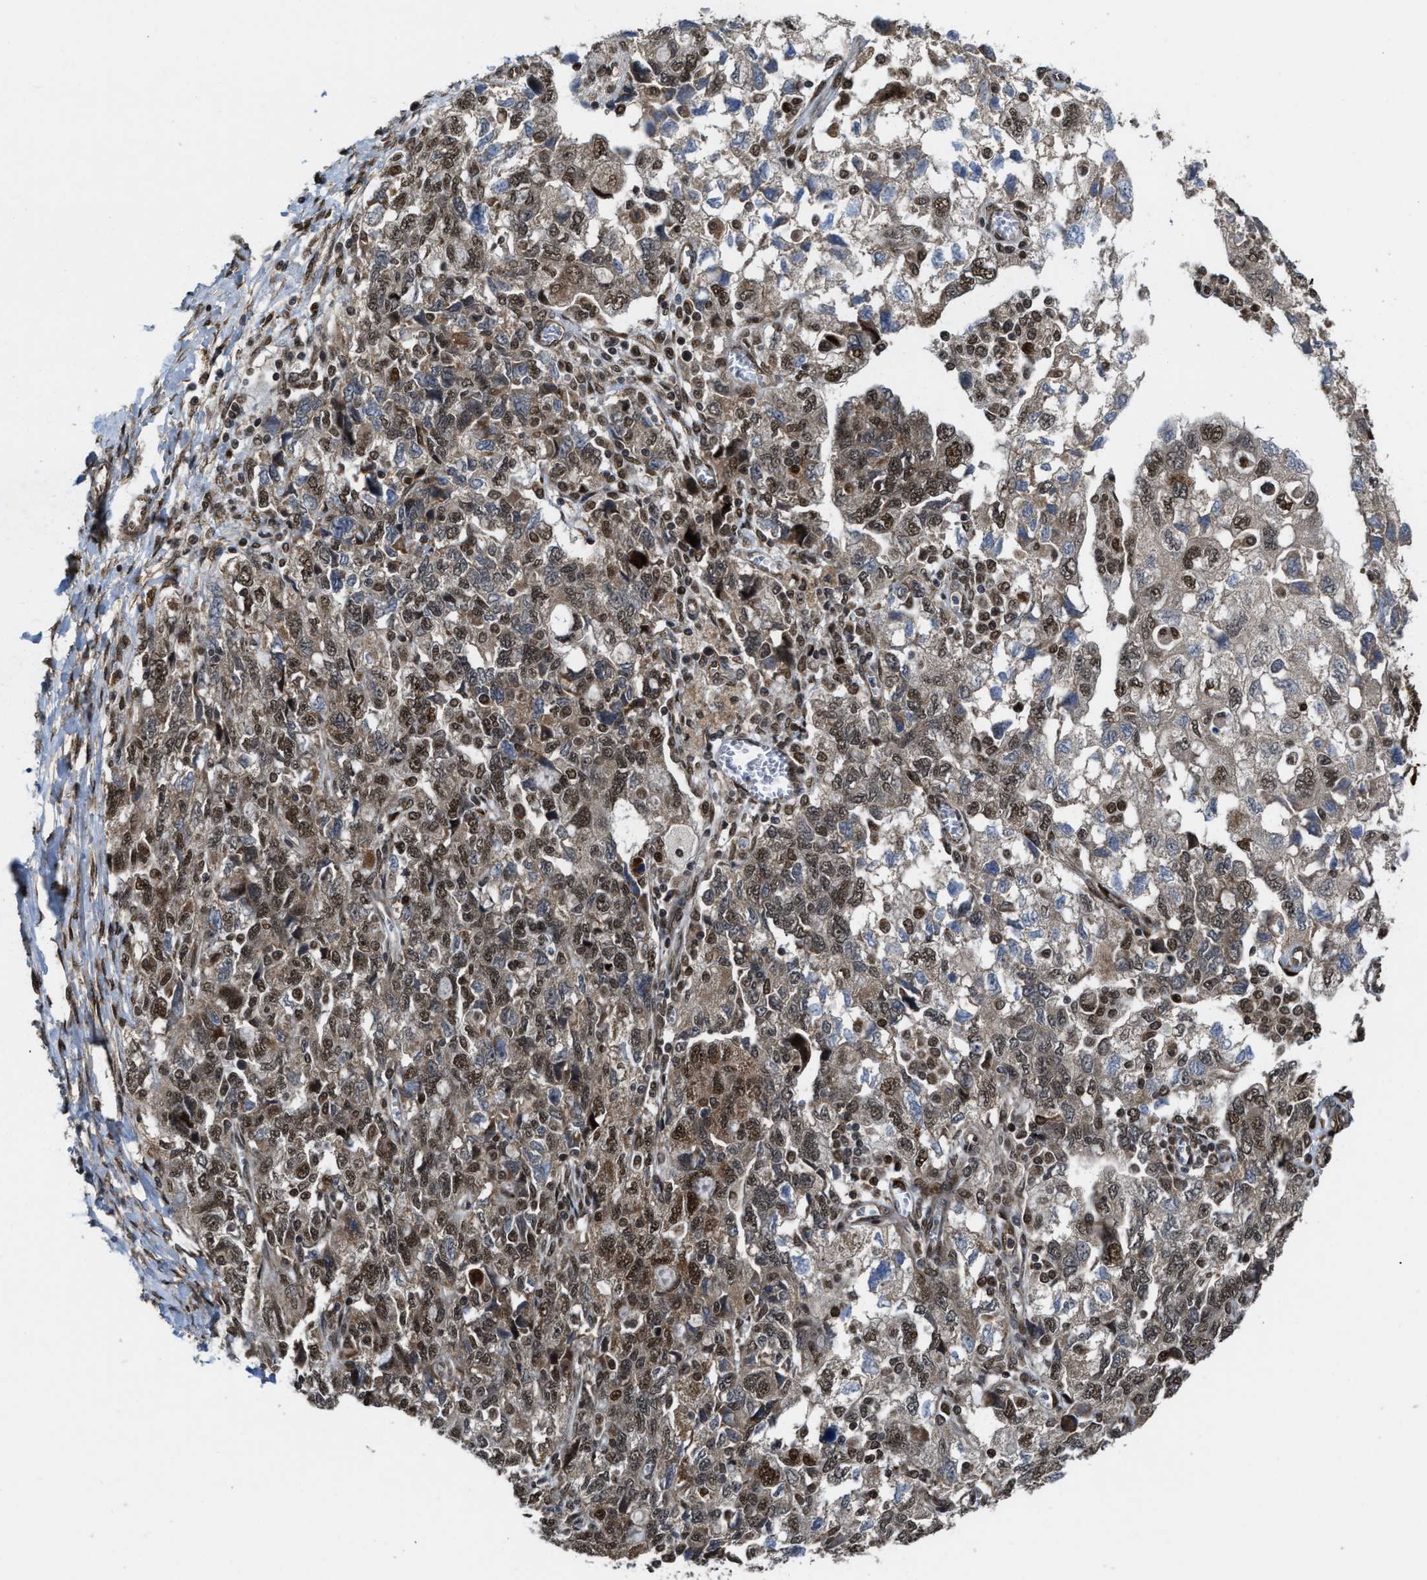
{"staining": {"intensity": "moderate", "quantity": ">75%", "location": "cytoplasmic/membranous,nuclear"}, "tissue": "ovarian cancer", "cell_type": "Tumor cells", "image_type": "cancer", "snomed": [{"axis": "morphology", "description": "Carcinoma, NOS"}, {"axis": "morphology", "description": "Cystadenocarcinoma, serous, NOS"}, {"axis": "topography", "description": "Ovary"}], "caption": "An image showing moderate cytoplasmic/membranous and nuclear expression in approximately >75% of tumor cells in ovarian serous cystadenocarcinoma, as visualized by brown immunohistochemical staining.", "gene": "ZNF250", "patient": {"sex": "female", "age": 69}}